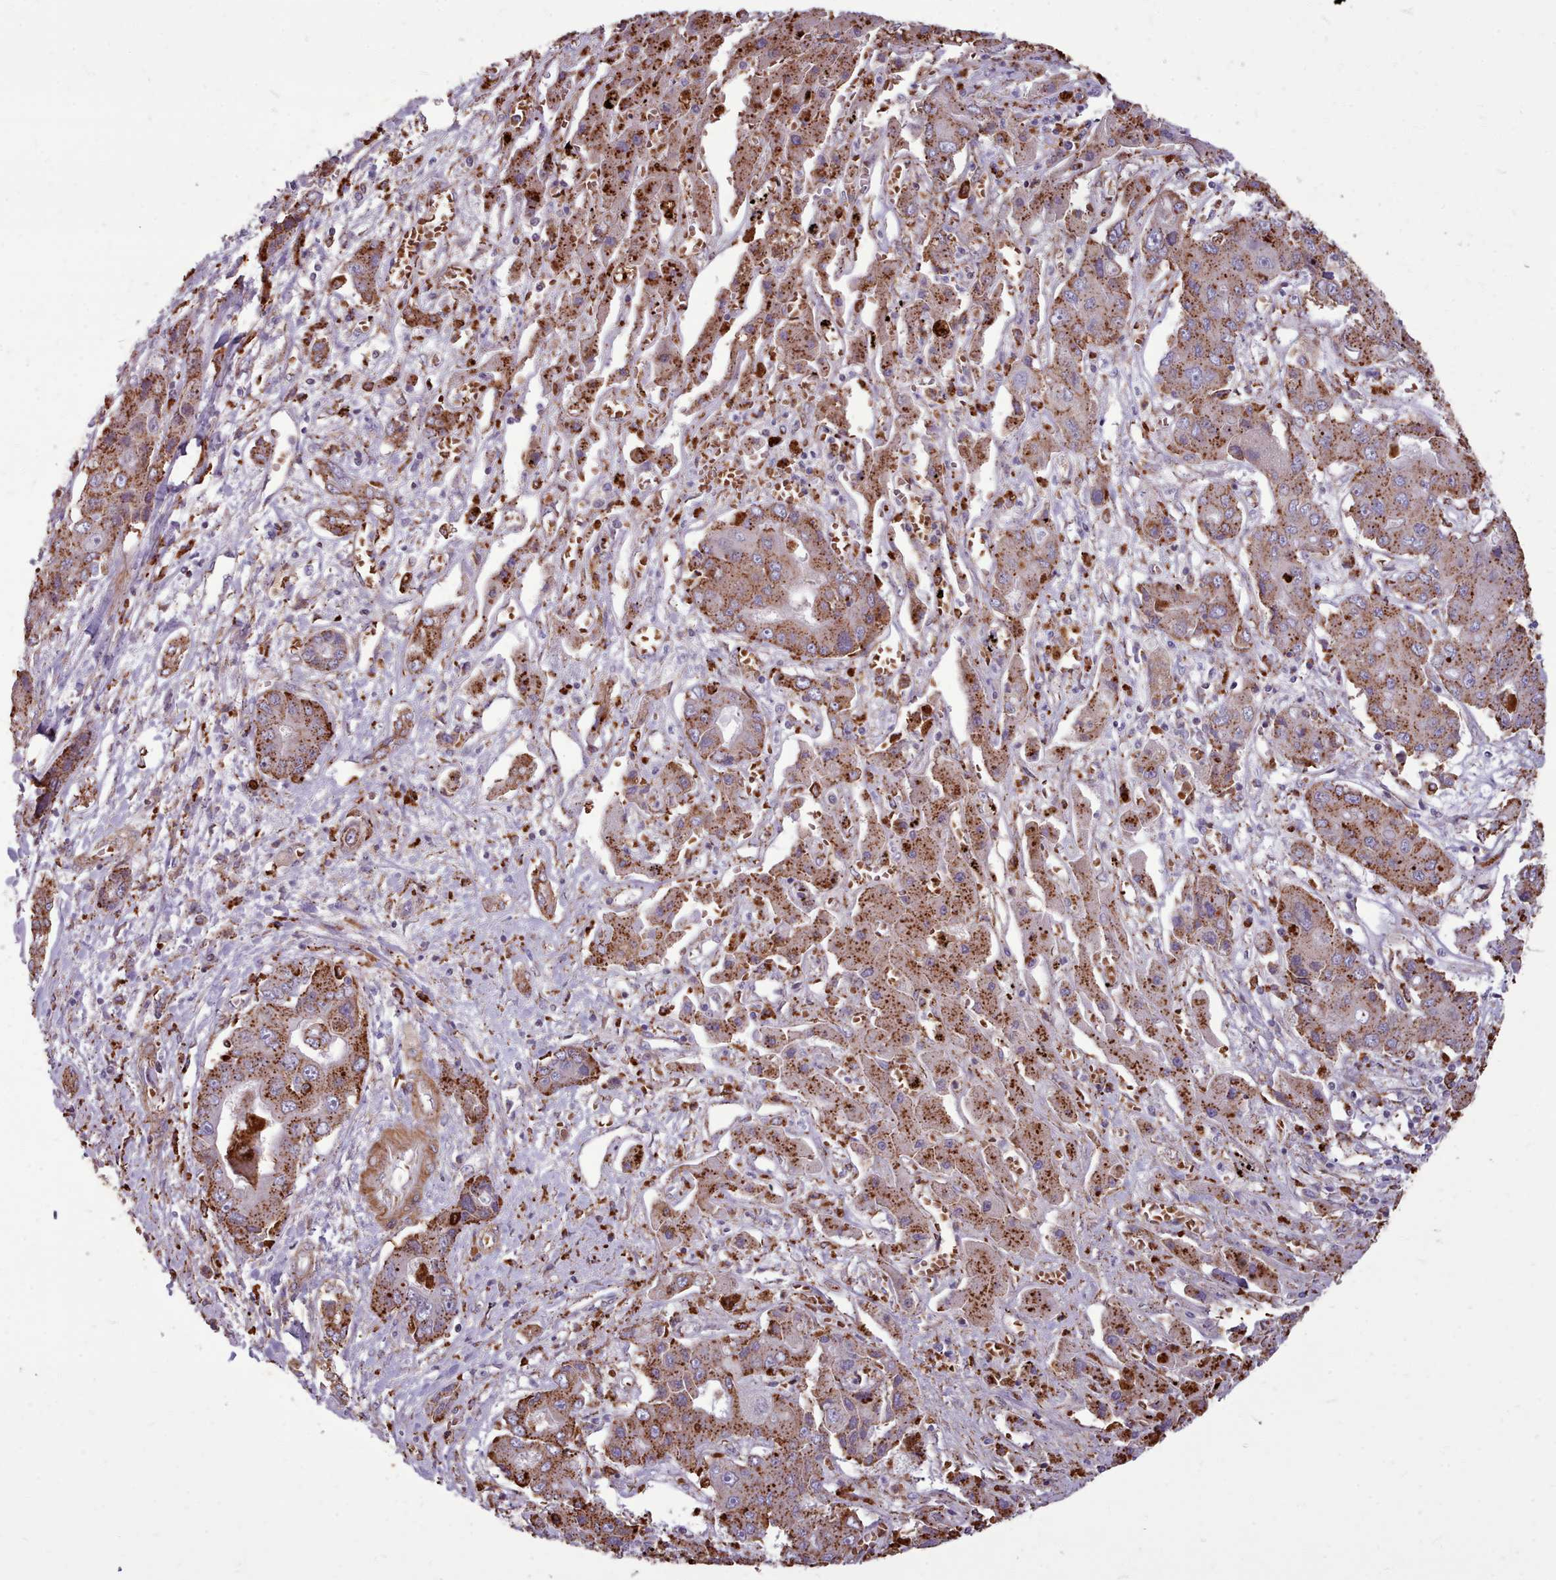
{"staining": {"intensity": "moderate", "quantity": ">75%", "location": "cytoplasmic/membranous"}, "tissue": "liver cancer", "cell_type": "Tumor cells", "image_type": "cancer", "snomed": [{"axis": "morphology", "description": "Cholangiocarcinoma"}, {"axis": "topography", "description": "Liver"}], "caption": "The photomicrograph reveals a brown stain indicating the presence of a protein in the cytoplasmic/membranous of tumor cells in liver cancer (cholangiocarcinoma).", "gene": "PACSIN3", "patient": {"sex": "male", "age": 67}}